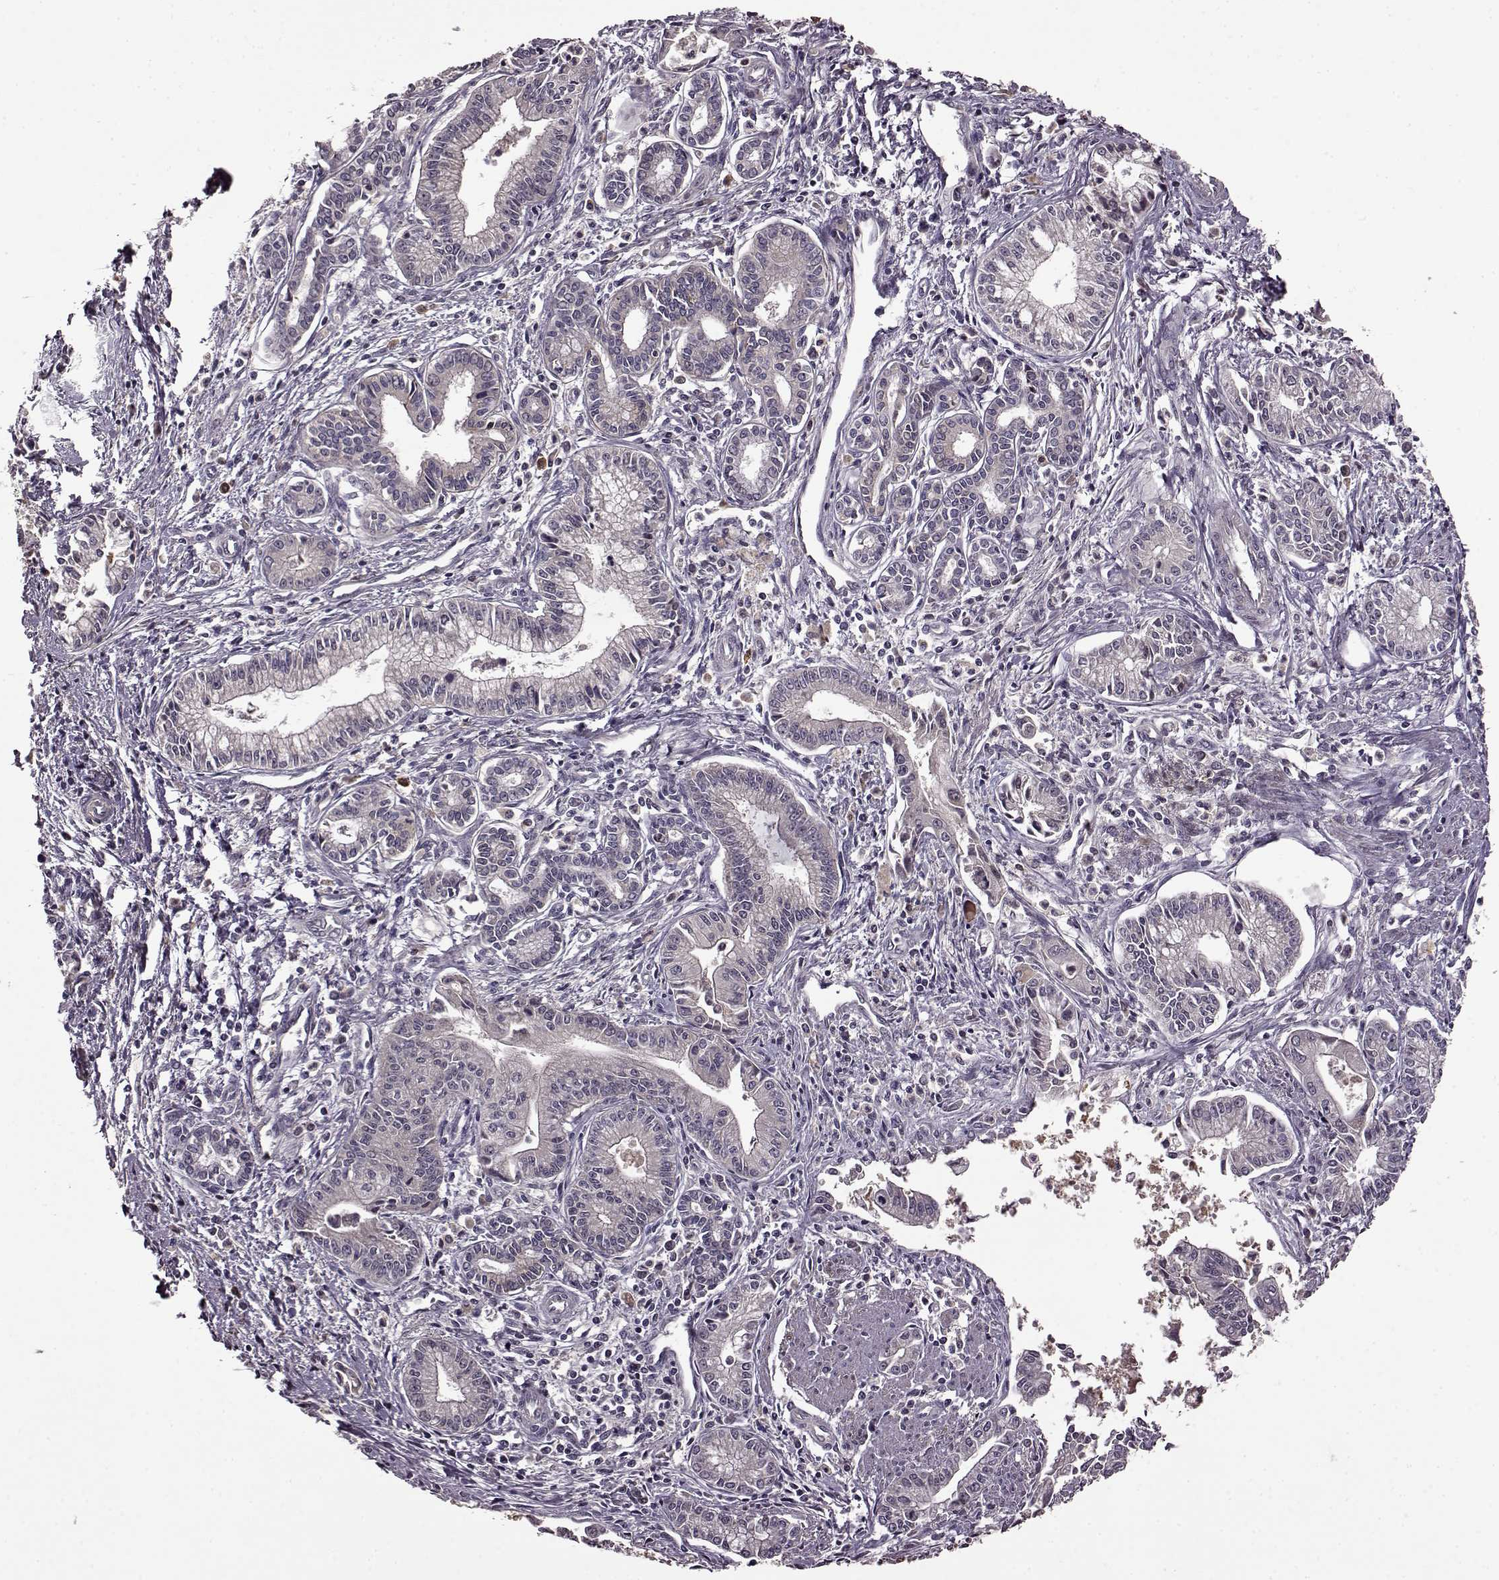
{"staining": {"intensity": "negative", "quantity": "none", "location": "none"}, "tissue": "pancreatic cancer", "cell_type": "Tumor cells", "image_type": "cancer", "snomed": [{"axis": "morphology", "description": "Adenocarcinoma, NOS"}, {"axis": "topography", "description": "Pancreas"}], "caption": "A high-resolution image shows immunohistochemistry staining of pancreatic adenocarcinoma, which shows no significant expression in tumor cells.", "gene": "MAIP1", "patient": {"sex": "female", "age": 65}}